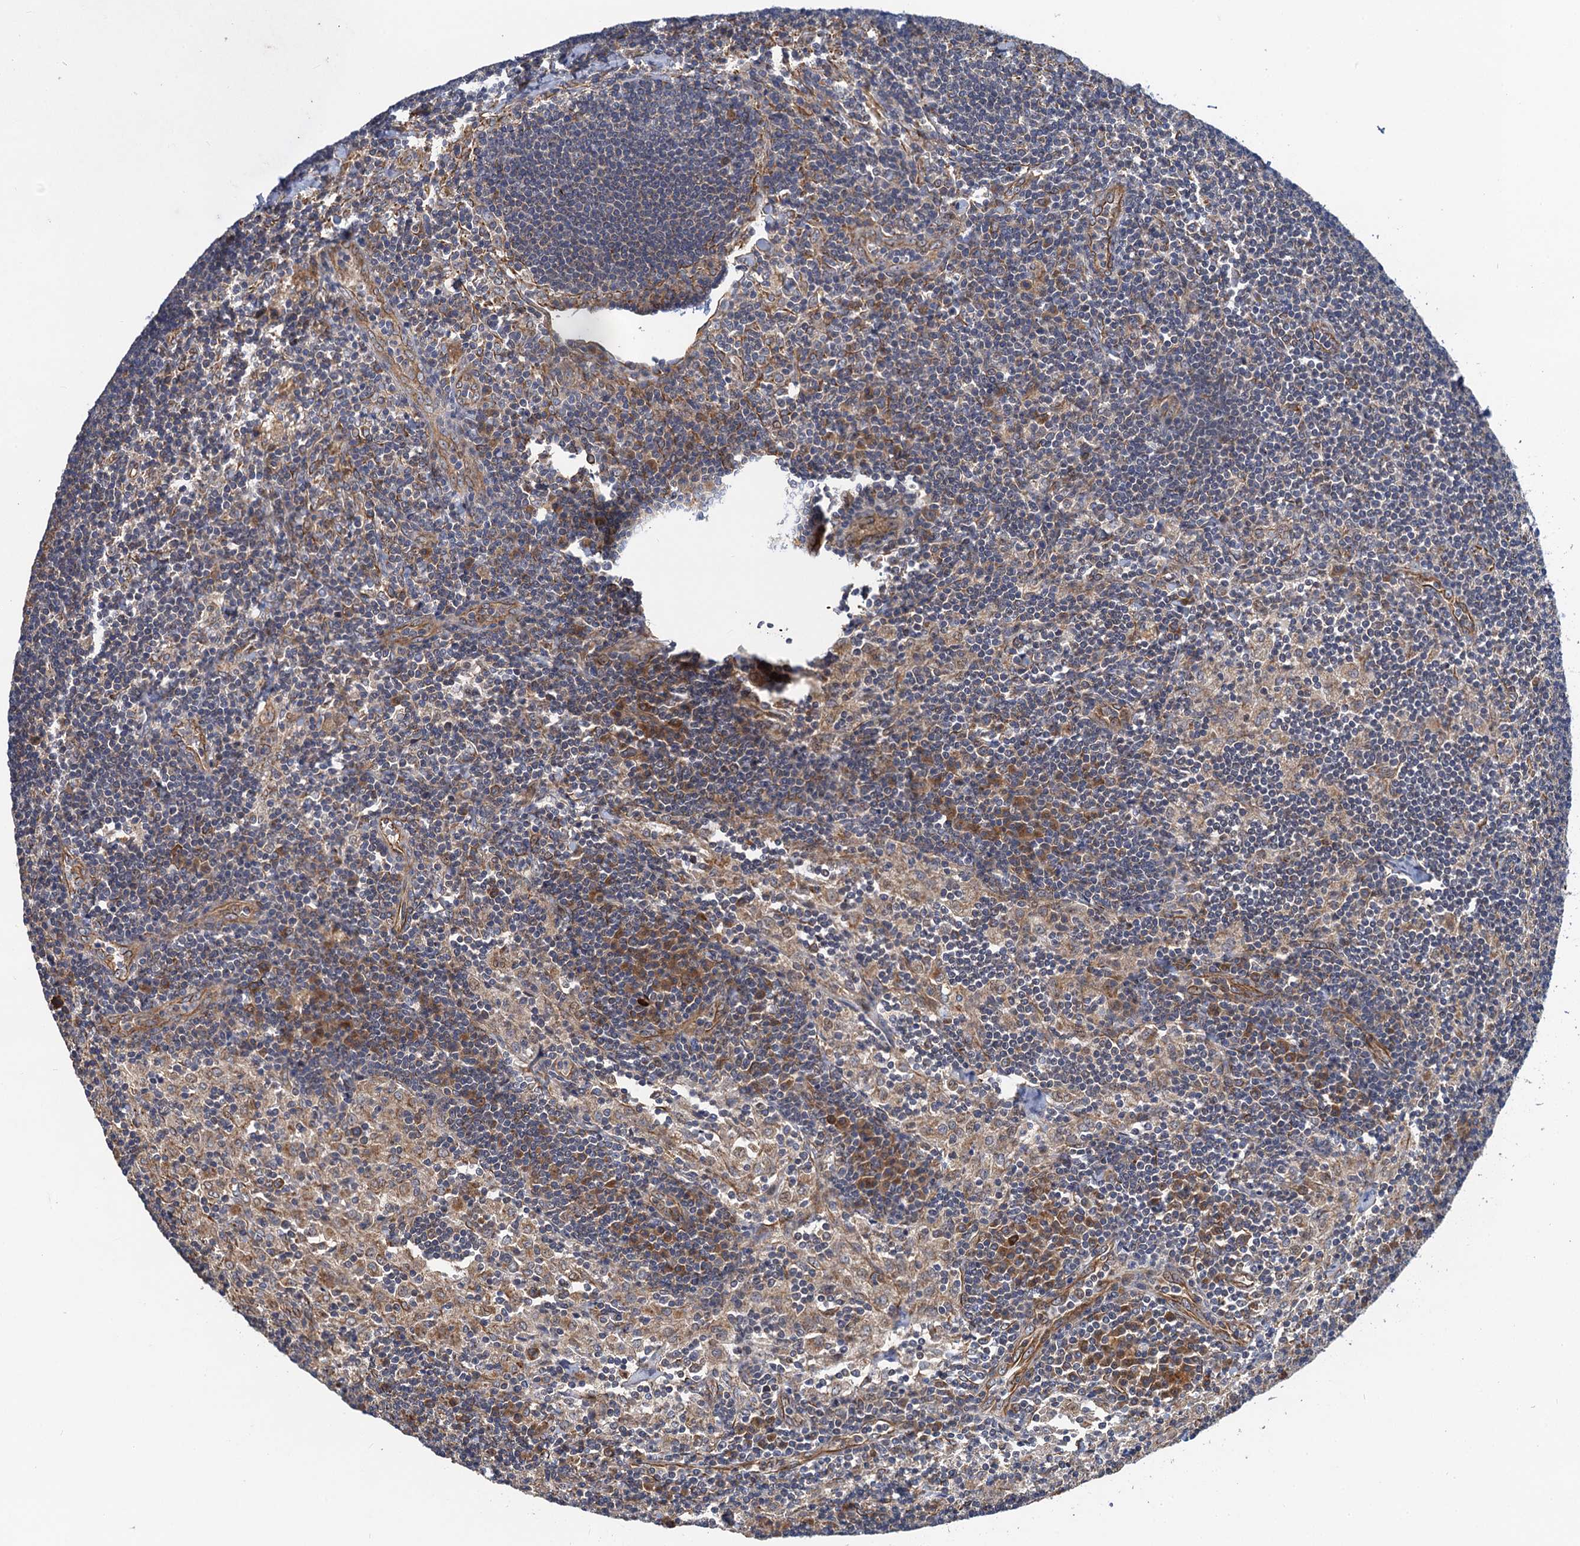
{"staining": {"intensity": "moderate", "quantity": "25%-75%", "location": "cytoplasmic/membranous"}, "tissue": "lymph node", "cell_type": "Germinal center cells", "image_type": "normal", "snomed": [{"axis": "morphology", "description": "Normal tissue, NOS"}, {"axis": "topography", "description": "Lymph node"}], "caption": "Approximately 25%-75% of germinal center cells in unremarkable lymph node reveal moderate cytoplasmic/membranous protein positivity as visualized by brown immunohistochemical staining.", "gene": "PJA2", "patient": {"sex": "male", "age": 24}}